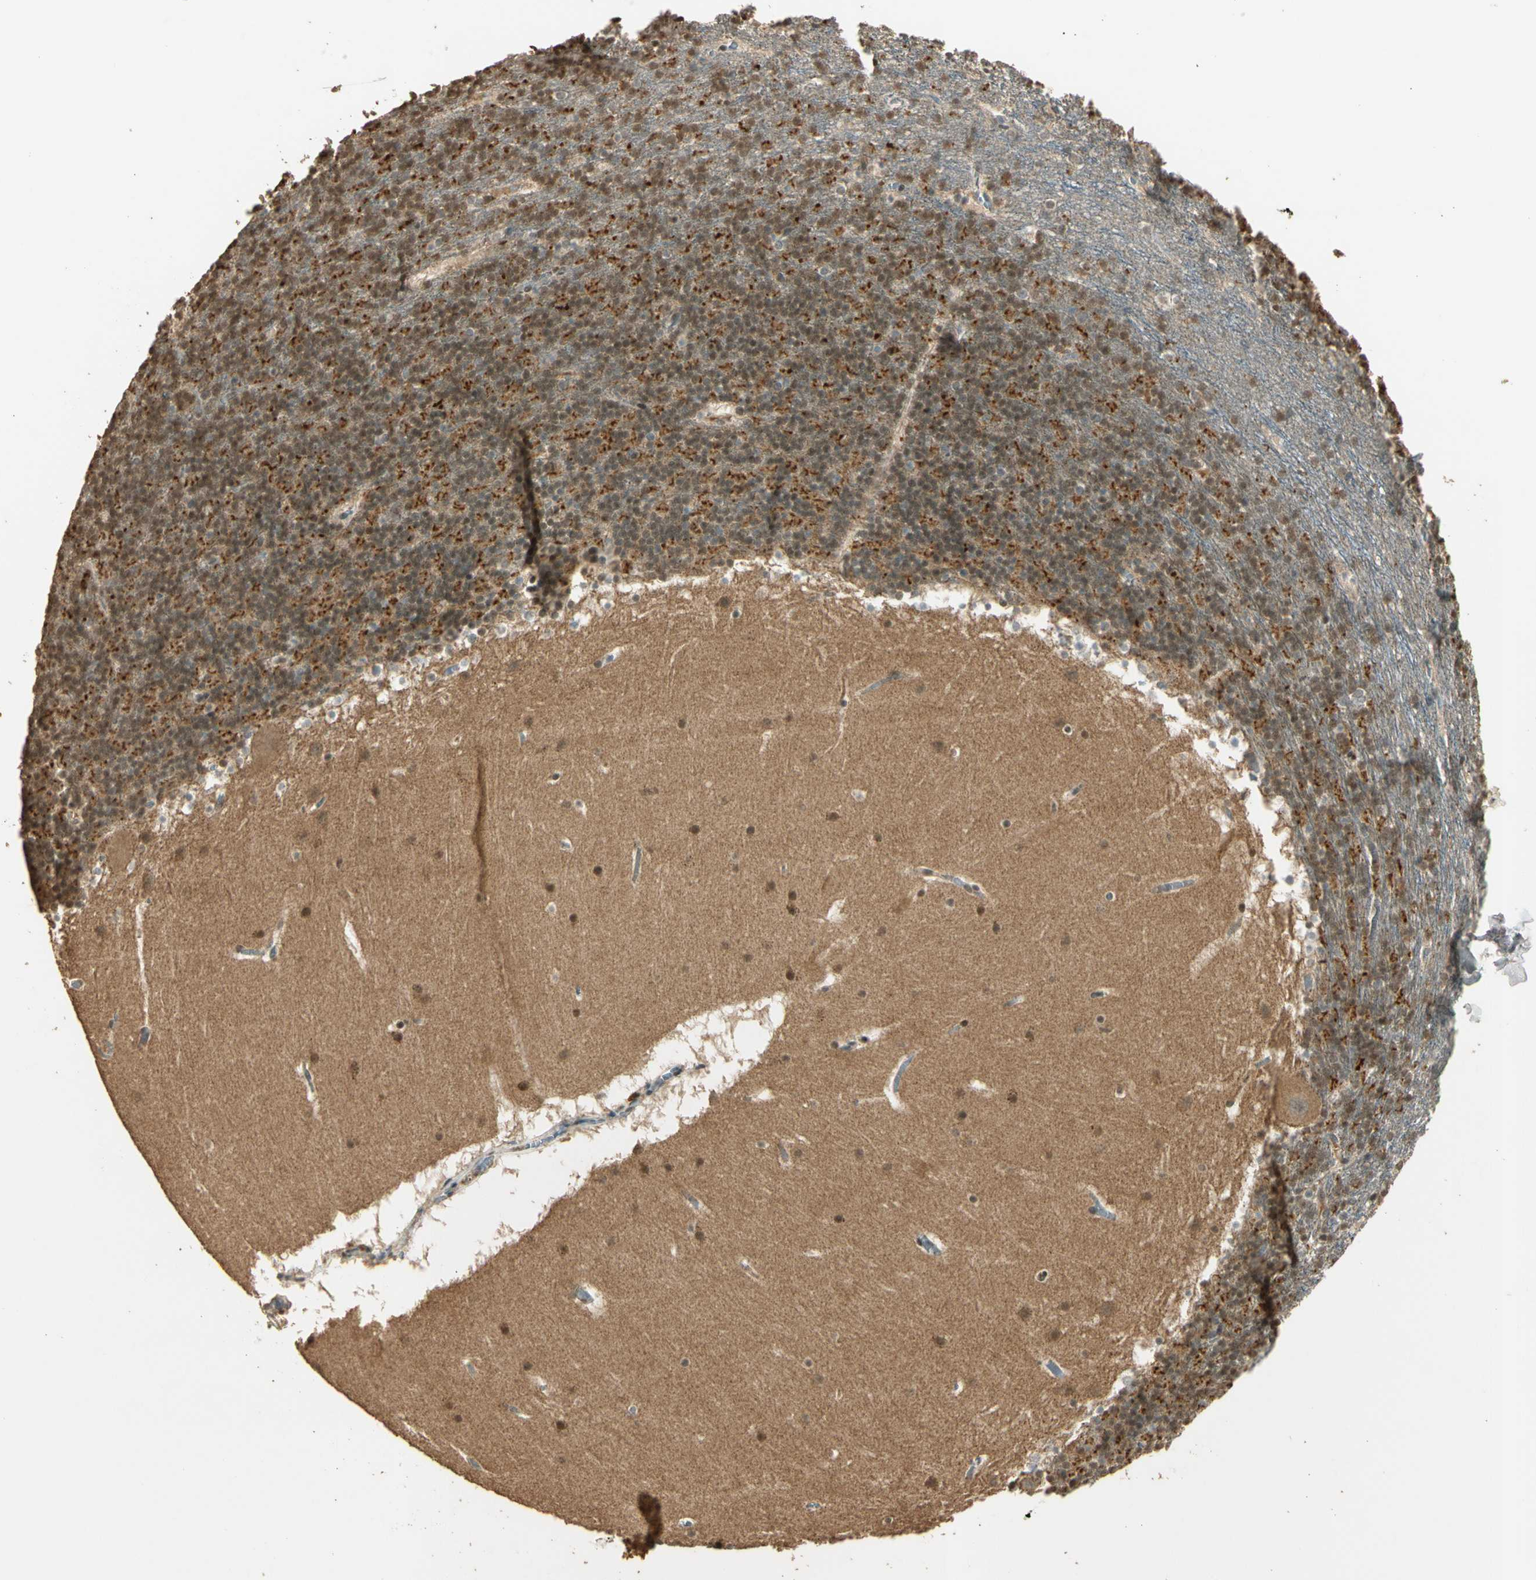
{"staining": {"intensity": "moderate", "quantity": "<25%", "location": "cytoplasmic/membranous"}, "tissue": "cerebellum", "cell_type": "Cells in granular layer", "image_type": "normal", "snomed": [{"axis": "morphology", "description": "Normal tissue, NOS"}, {"axis": "topography", "description": "Cerebellum"}], "caption": "The immunohistochemical stain shows moderate cytoplasmic/membranous positivity in cells in granular layer of normal cerebellum. Nuclei are stained in blue.", "gene": "GMEB2", "patient": {"sex": "male", "age": 45}}